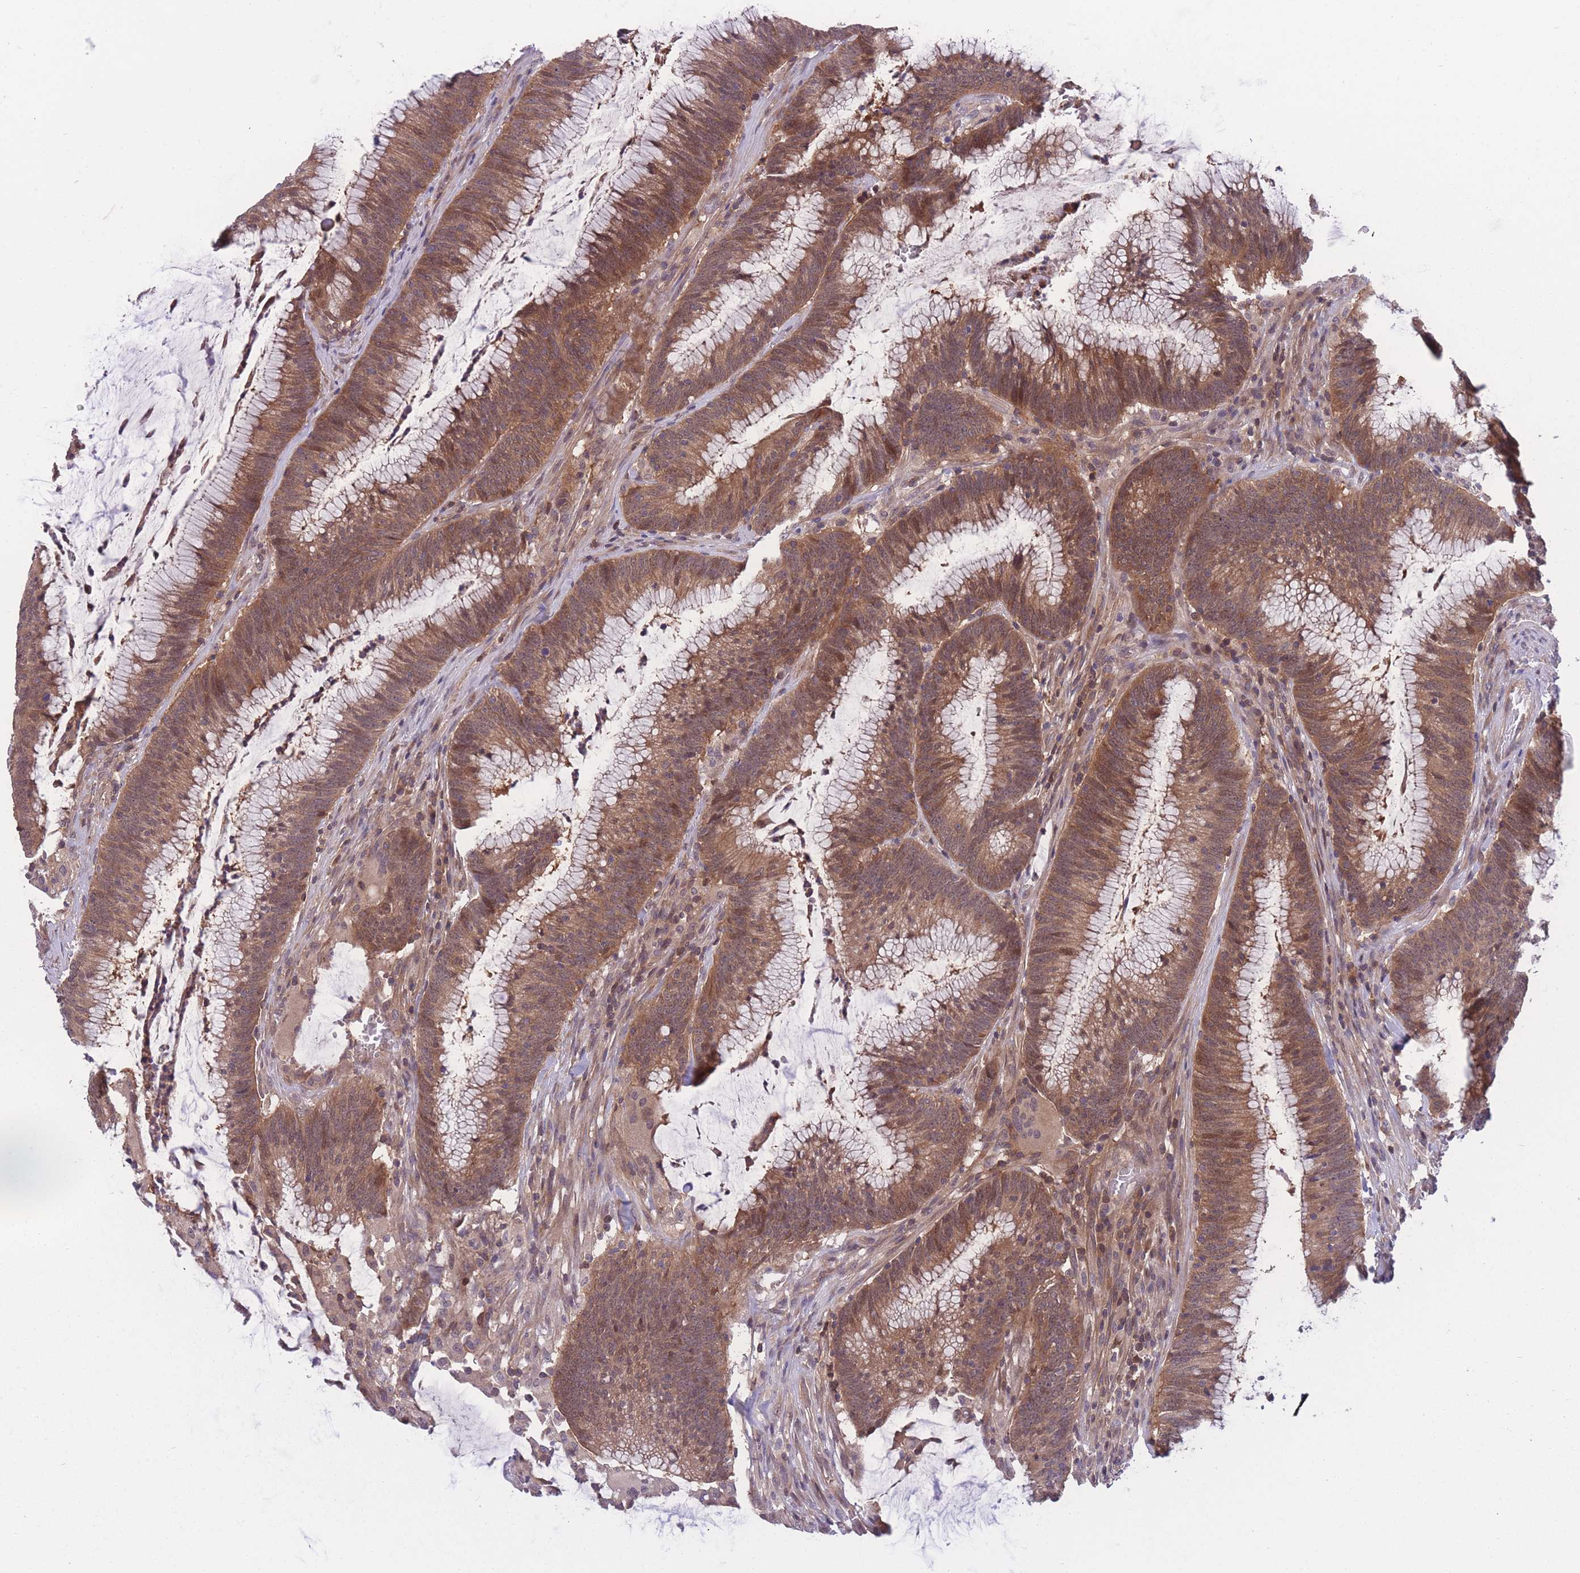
{"staining": {"intensity": "moderate", "quantity": ">75%", "location": "cytoplasmic/membranous,nuclear"}, "tissue": "colorectal cancer", "cell_type": "Tumor cells", "image_type": "cancer", "snomed": [{"axis": "morphology", "description": "Adenocarcinoma, NOS"}, {"axis": "topography", "description": "Rectum"}], "caption": "Protein staining of colorectal adenocarcinoma tissue reveals moderate cytoplasmic/membranous and nuclear staining in approximately >75% of tumor cells. Nuclei are stained in blue.", "gene": "UBE2N", "patient": {"sex": "female", "age": 77}}